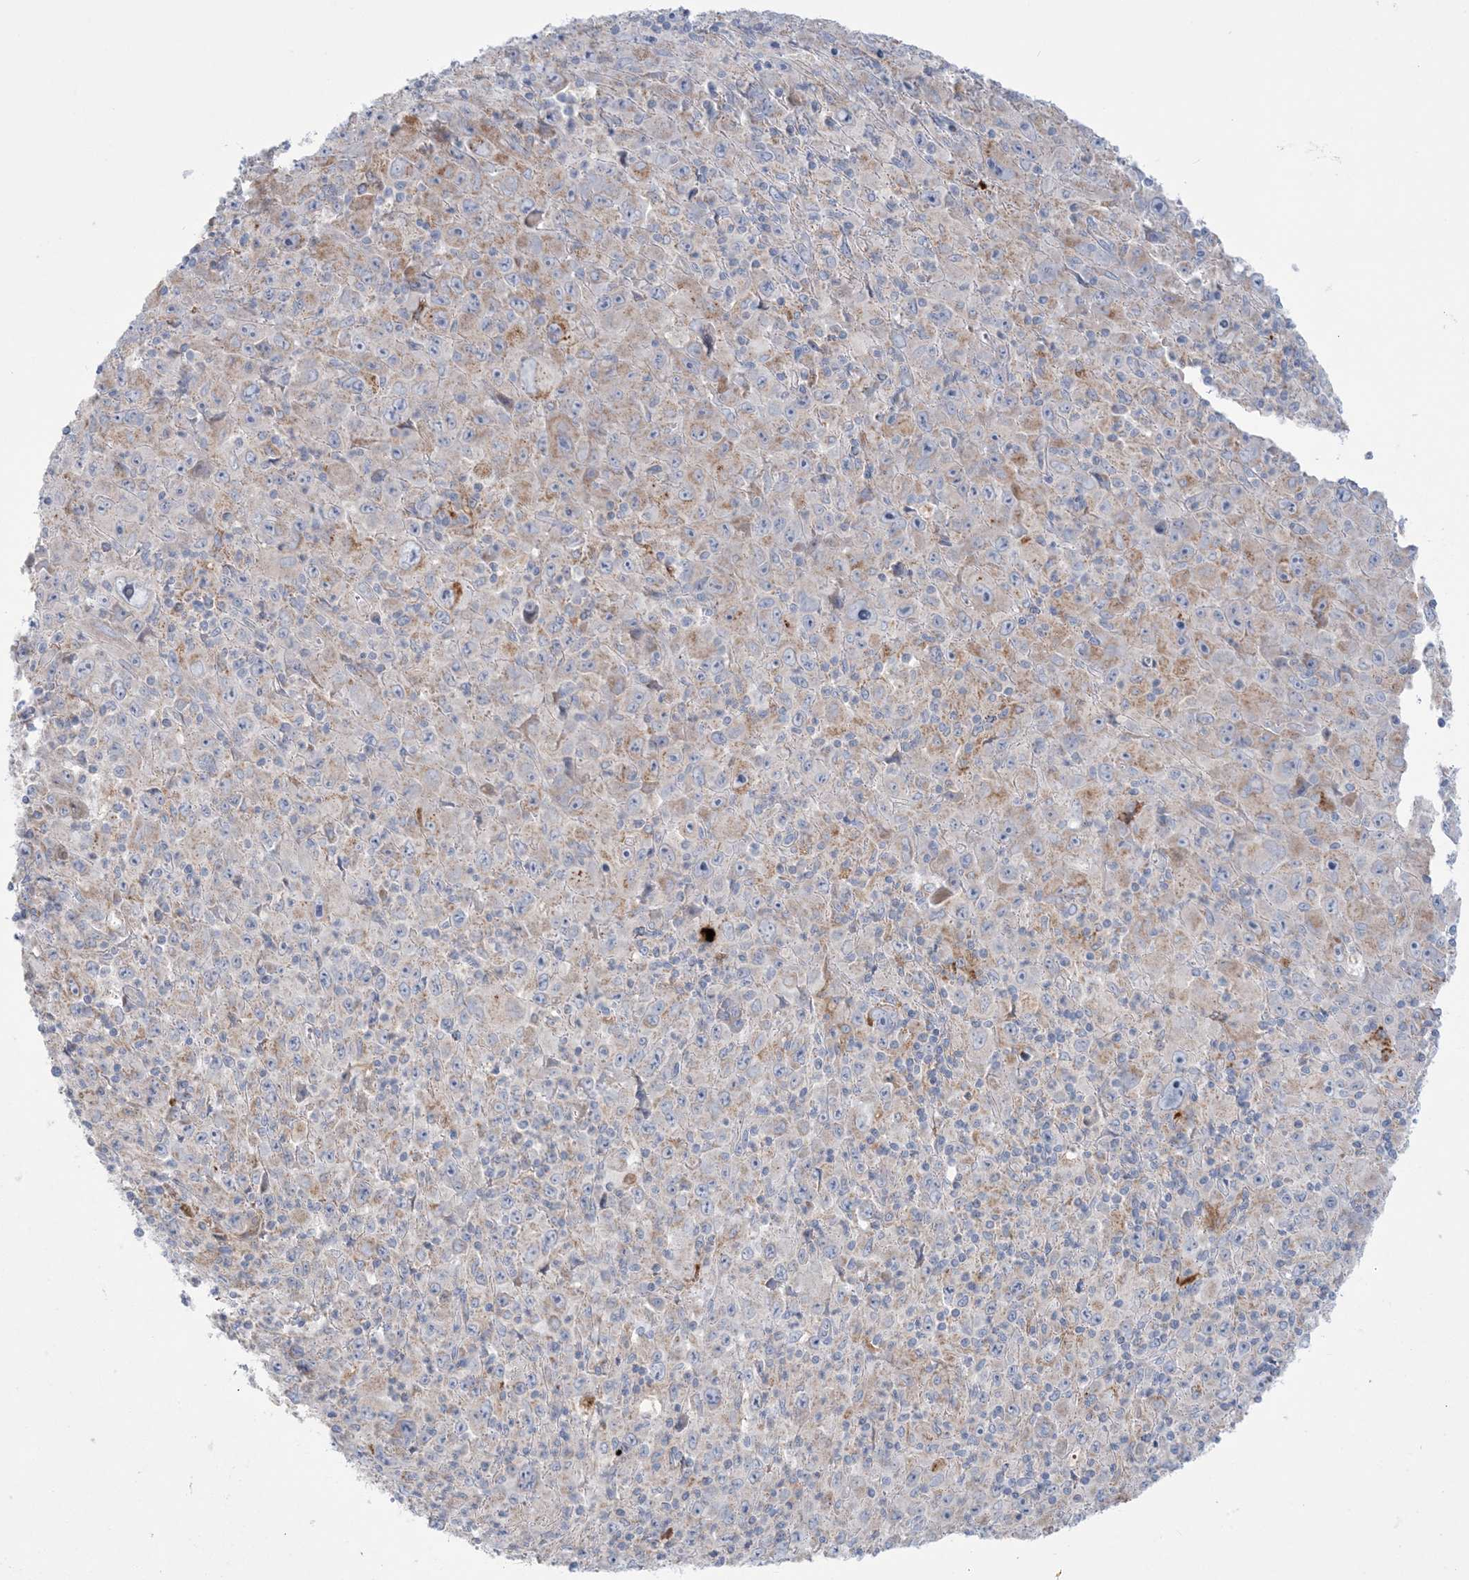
{"staining": {"intensity": "weak", "quantity": "<25%", "location": "cytoplasmic/membranous"}, "tissue": "melanoma", "cell_type": "Tumor cells", "image_type": "cancer", "snomed": [{"axis": "morphology", "description": "Malignant melanoma, Metastatic site"}, {"axis": "topography", "description": "Skin"}], "caption": "Malignant melanoma (metastatic site) stained for a protein using immunohistochemistry exhibits no positivity tumor cells.", "gene": "KCTD6", "patient": {"sex": "female", "age": 56}}